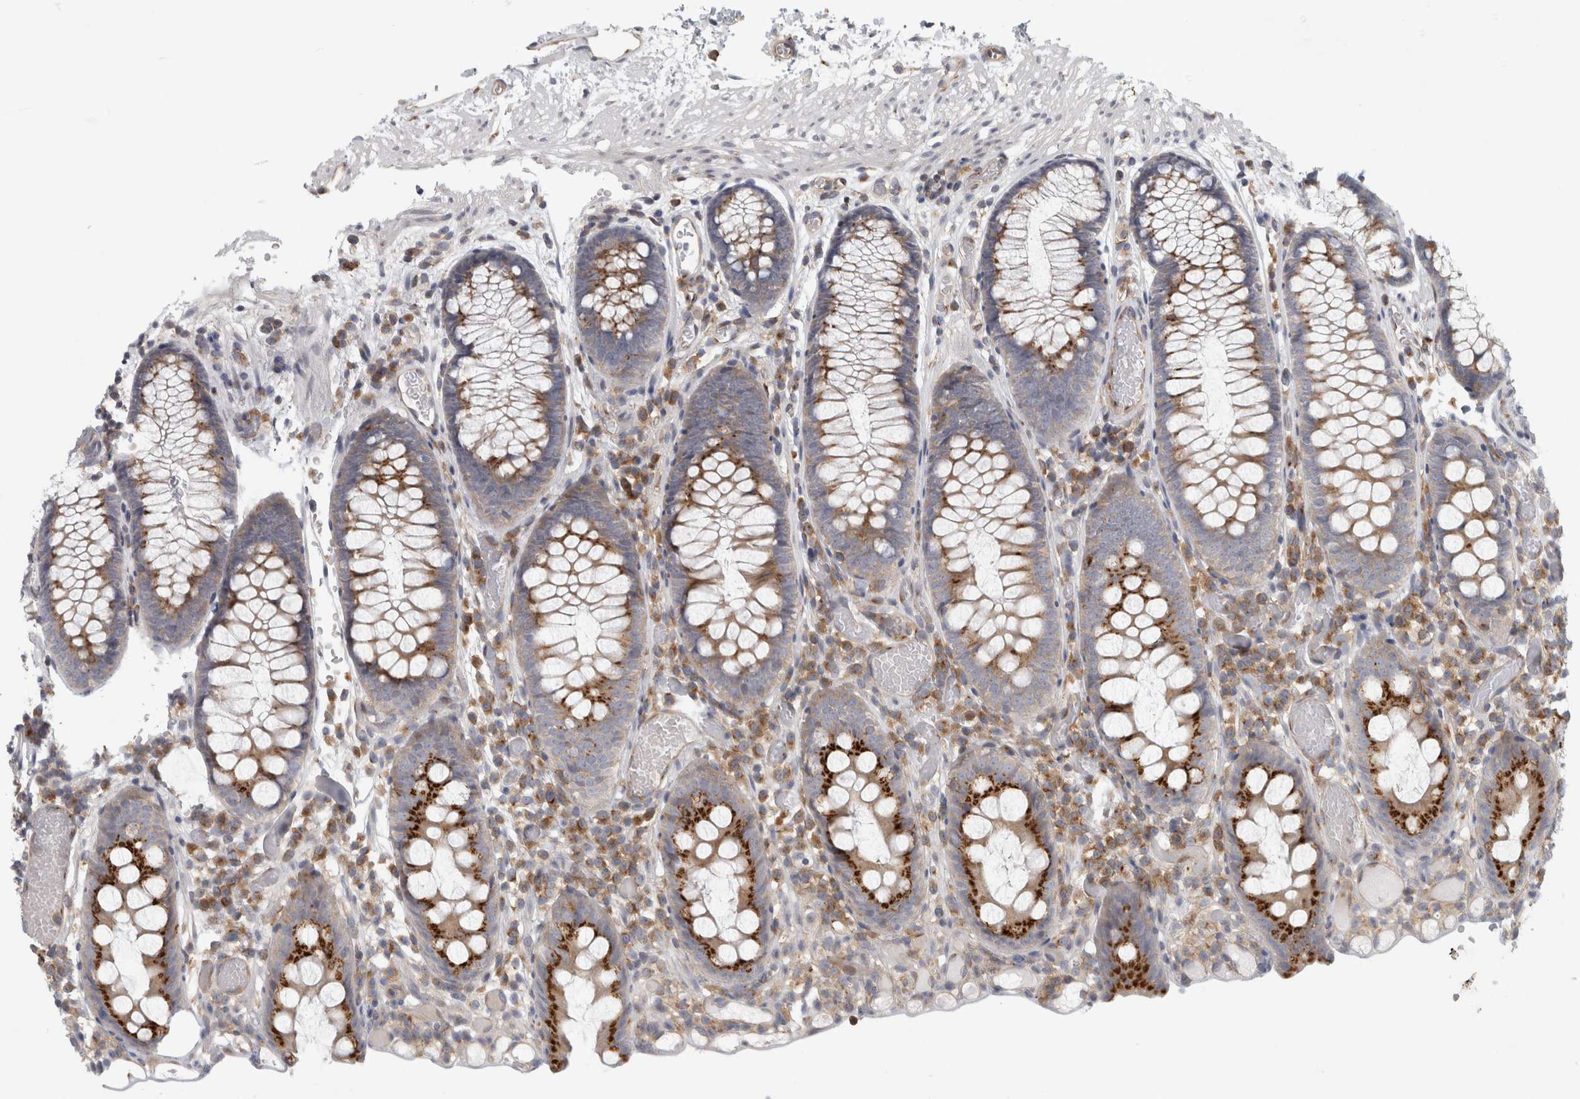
{"staining": {"intensity": "moderate", "quantity": "25%-75%", "location": "cytoplasmic/membranous"}, "tissue": "colon", "cell_type": "Endothelial cells", "image_type": "normal", "snomed": [{"axis": "morphology", "description": "Normal tissue, NOS"}, {"axis": "topography", "description": "Colon"}], "caption": "The image reveals staining of benign colon, revealing moderate cytoplasmic/membranous protein staining (brown color) within endothelial cells.", "gene": "PEX6", "patient": {"sex": "male", "age": 14}}